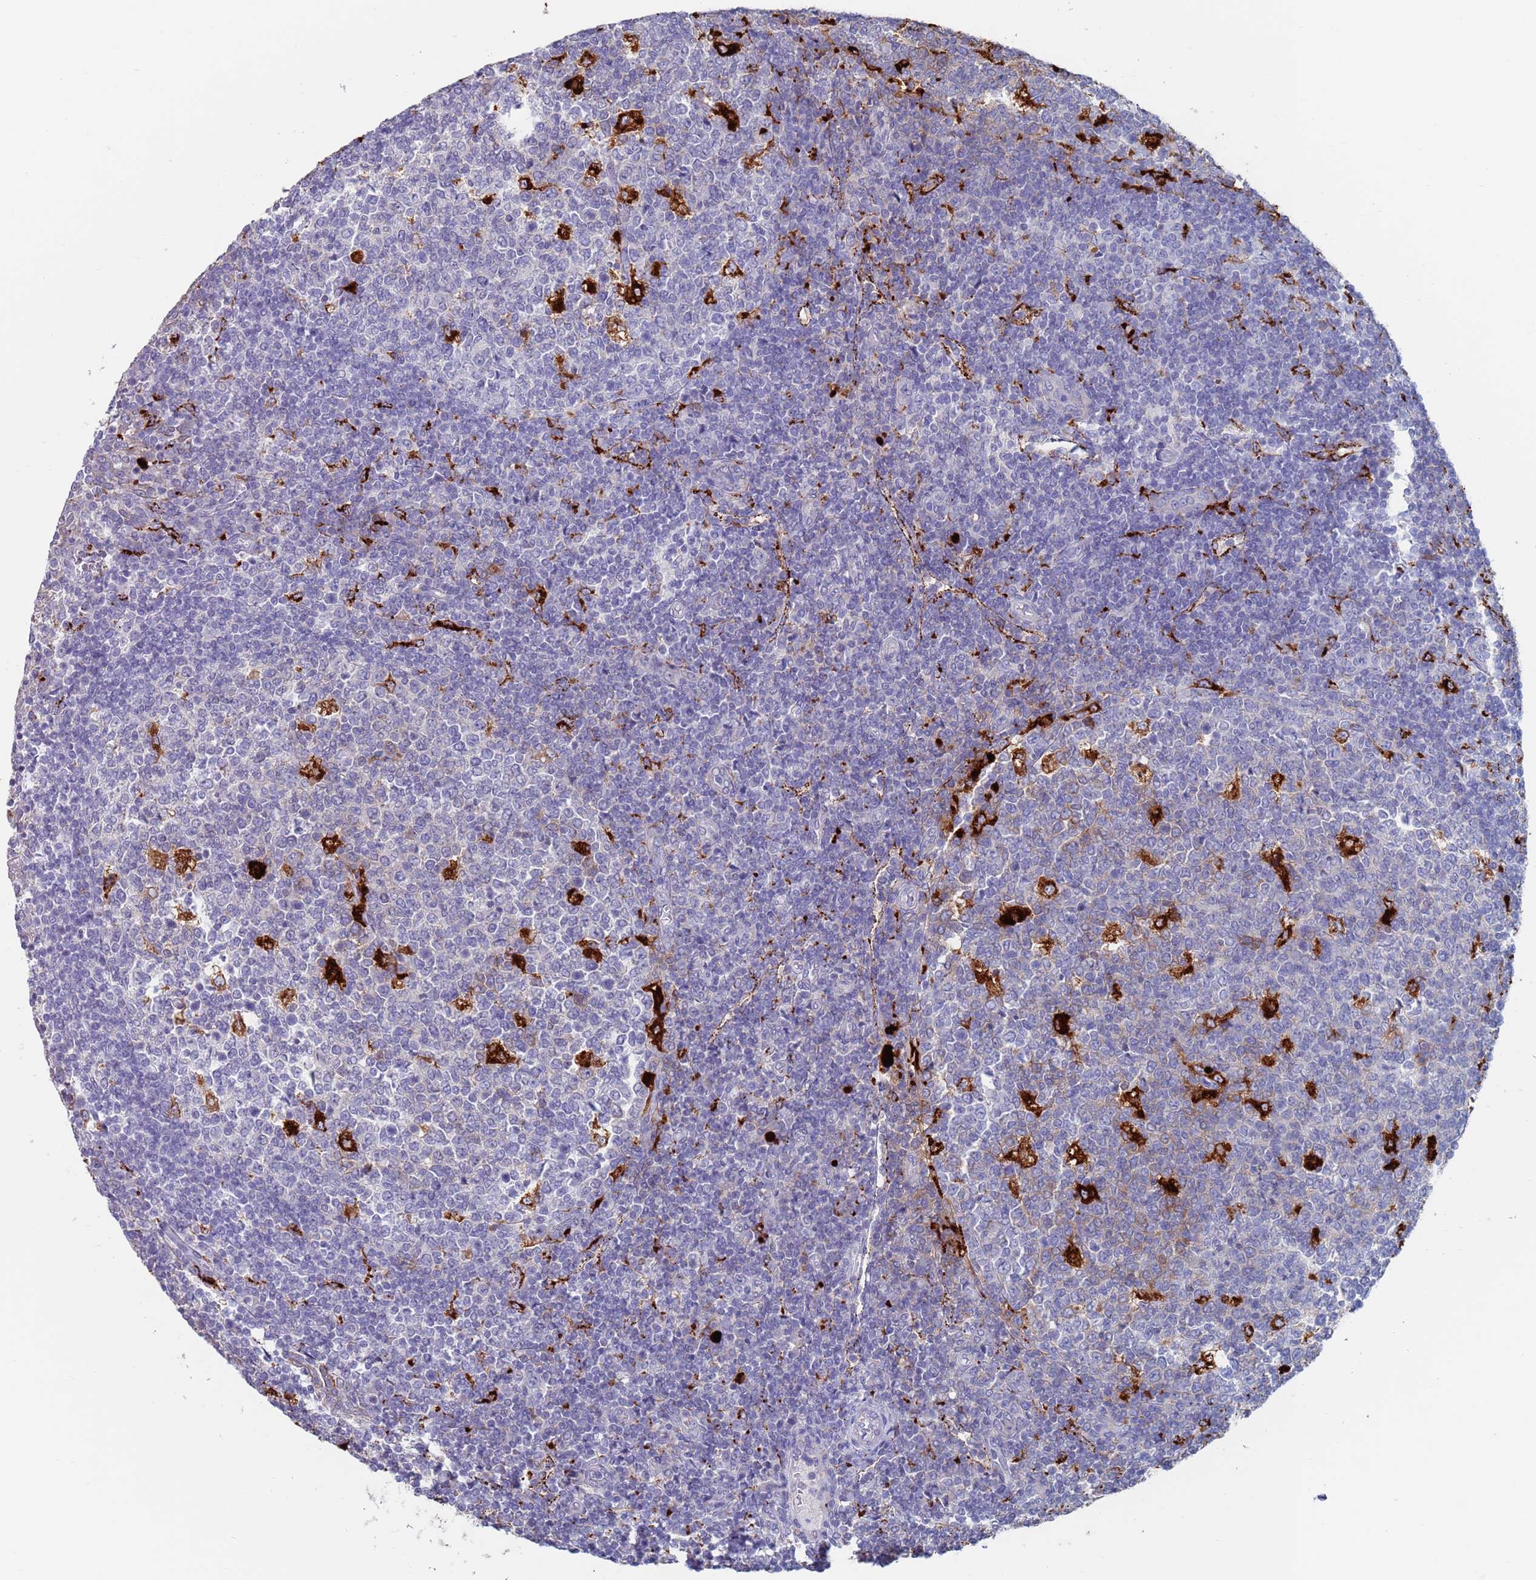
{"staining": {"intensity": "strong", "quantity": "<25%", "location": "cytoplasmic/membranous"}, "tissue": "tonsil", "cell_type": "Germinal center cells", "image_type": "normal", "snomed": [{"axis": "morphology", "description": "Normal tissue, NOS"}, {"axis": "topography", "description": "Tonsil"}], "caption": "The histopathology image demonstrates staining of normal tonsil, revealing strong cytoplasmic/membranous protein expression (brown color) within germinal center cells.", "gene": "FUCA1", "patient": {"sex": "female", "age": 19}}